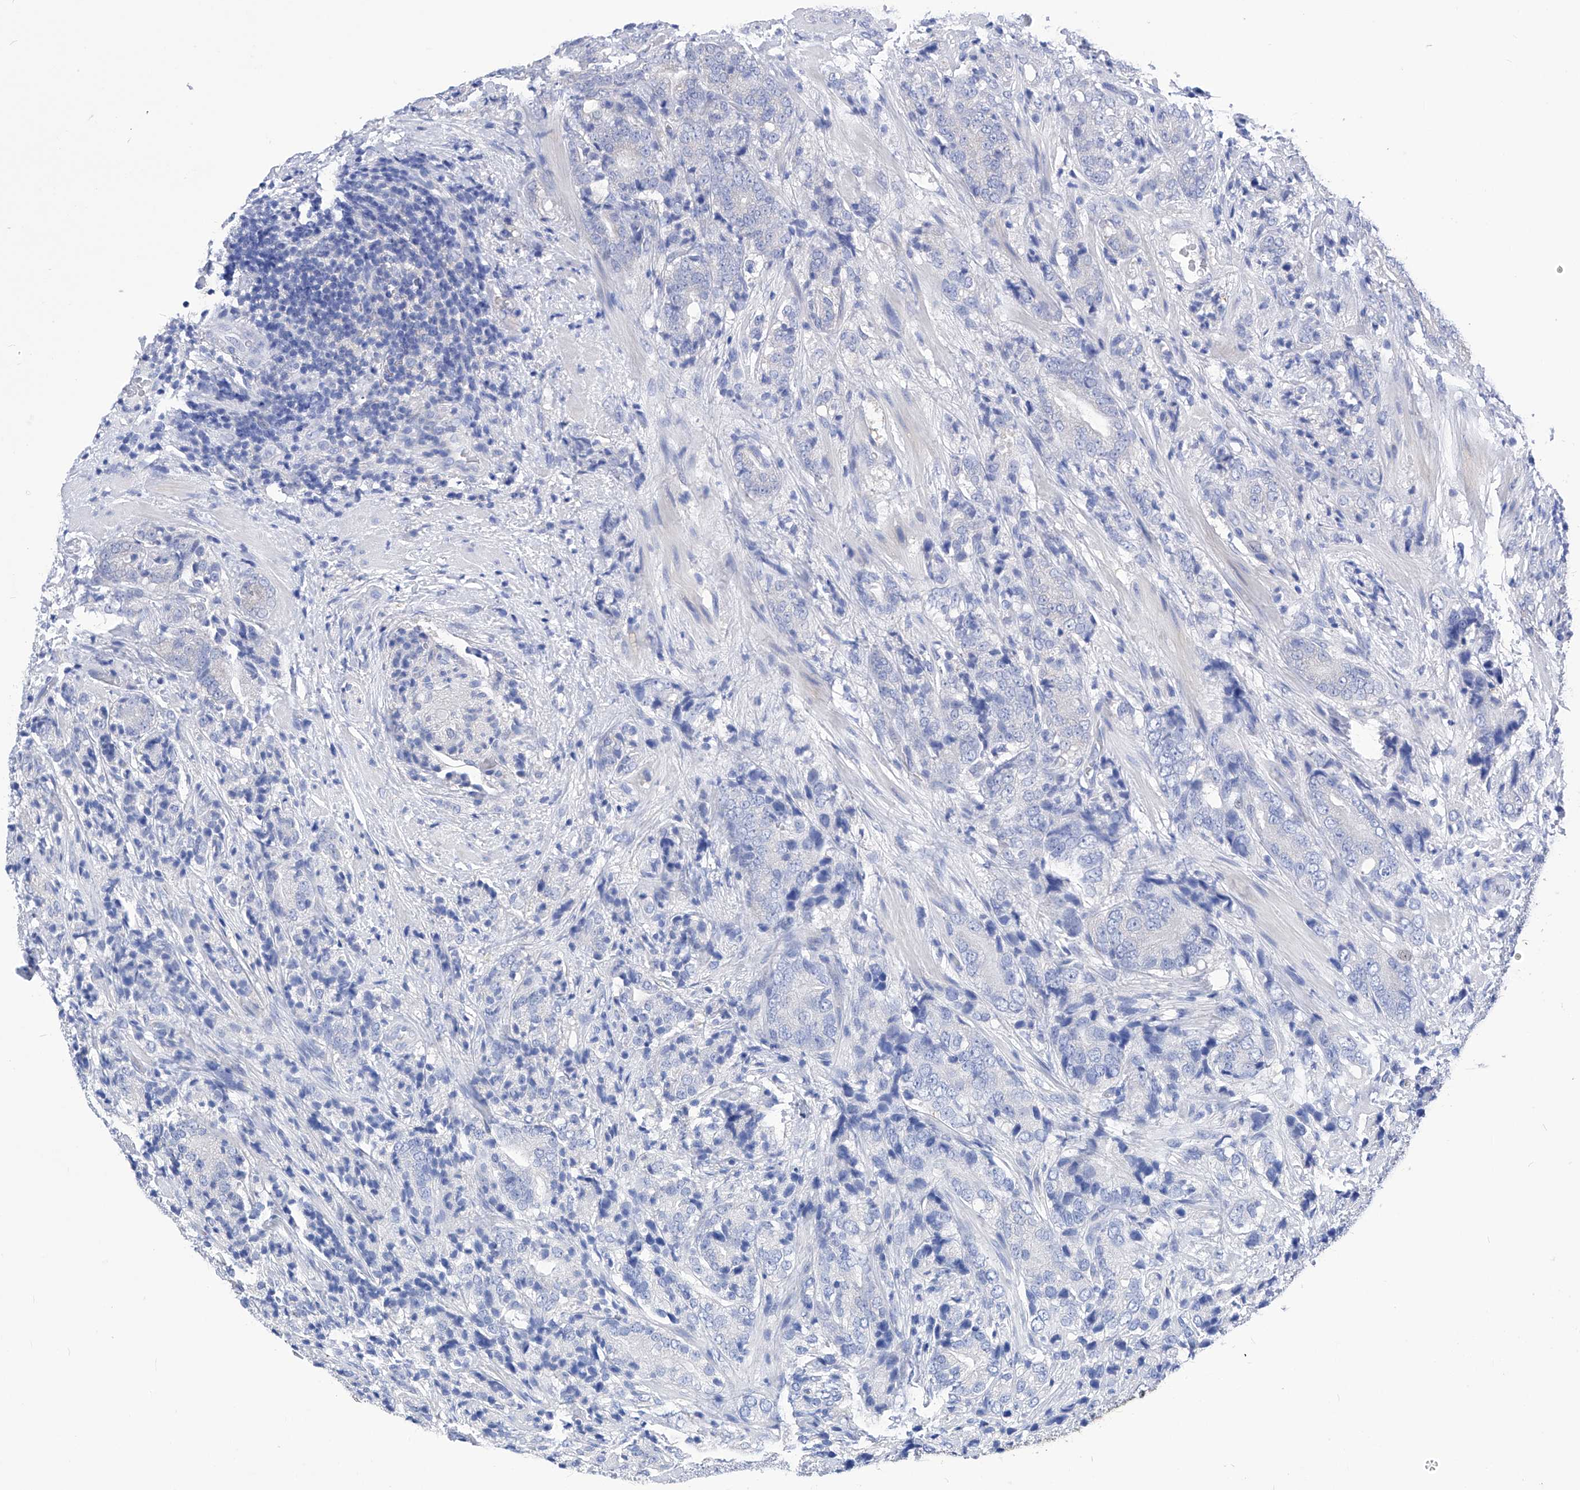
{"staining": {"intensity": "negative", "quantity": "none", "location": "none"}, "tissue": "prostate cancer", "cell_type": "Tumor cells", "image_type": "cancer", "snomed": [{"axis": "morphology", "description": "Adenocarcinoma, High grade"}, {"axis": "topography", "description": "Prostate"}], "caption": "Image shows no protein staining in tumor cells of prostate cancer tissue.", "gene": "XPNPEP1", "patient": {"sex": "male", "age": 57}}